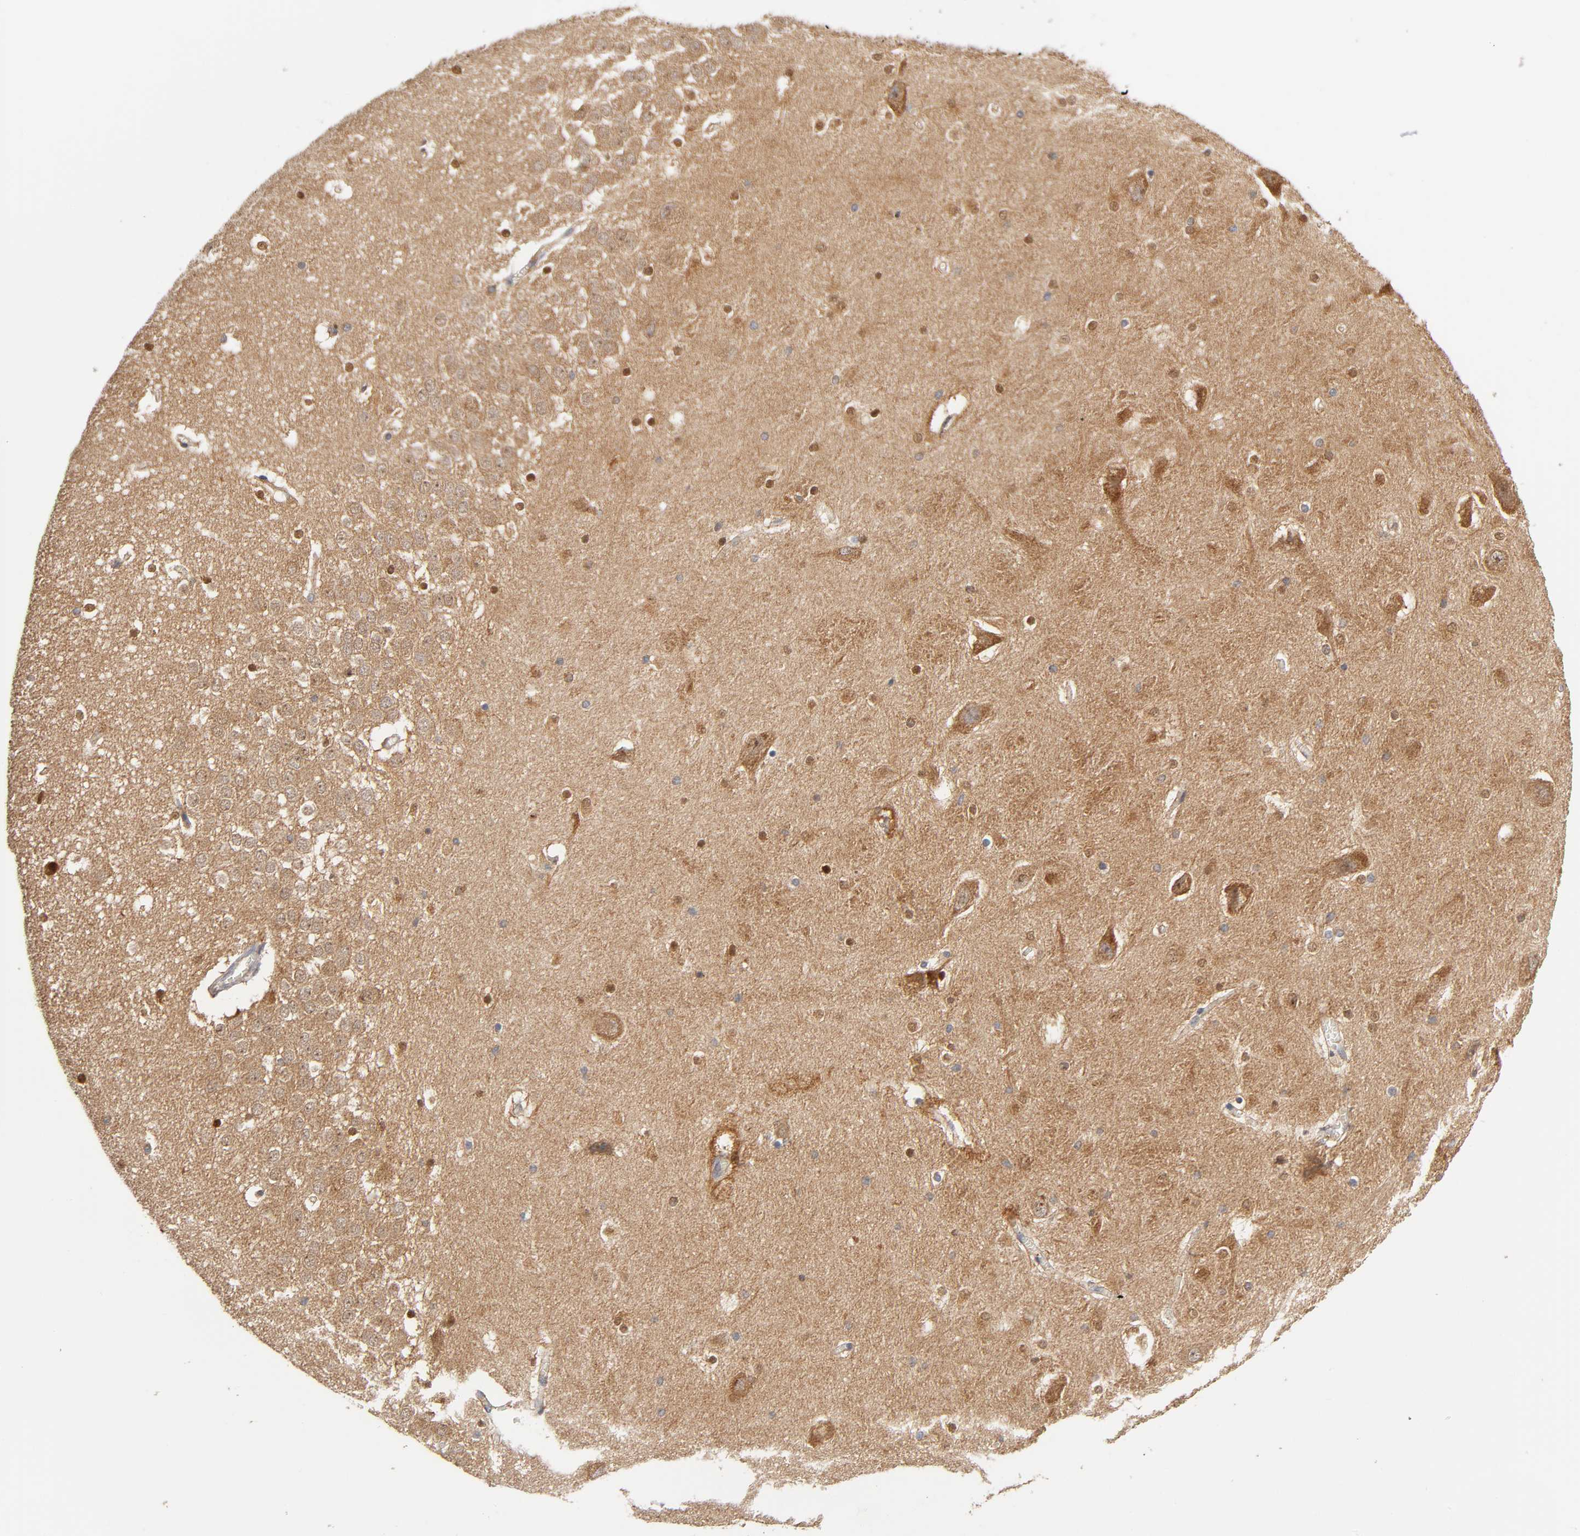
{"staining": {"intensity": "moderate", "quantity": "25%-75%", "location": "nuclear"}, "tissue": "hippocampus", "cell_type": "Glial cells", "image_type": "normal", "snomed": [{"axis": "morphology", "description": "Normal tissue, NOS"}, {"axis": "topography", "description": "Hippocampus"}], "caption": "Benign hippocampus exhibits moderate nuclear expression in about 25%-75% of glial cells (Stains: DAB in brown, nuclei in blue, Microscopy: brightfield microscopy at high magnification)..", "gene": "PAFAH1B1", "patient": {"sex": "male", "age": 45}}